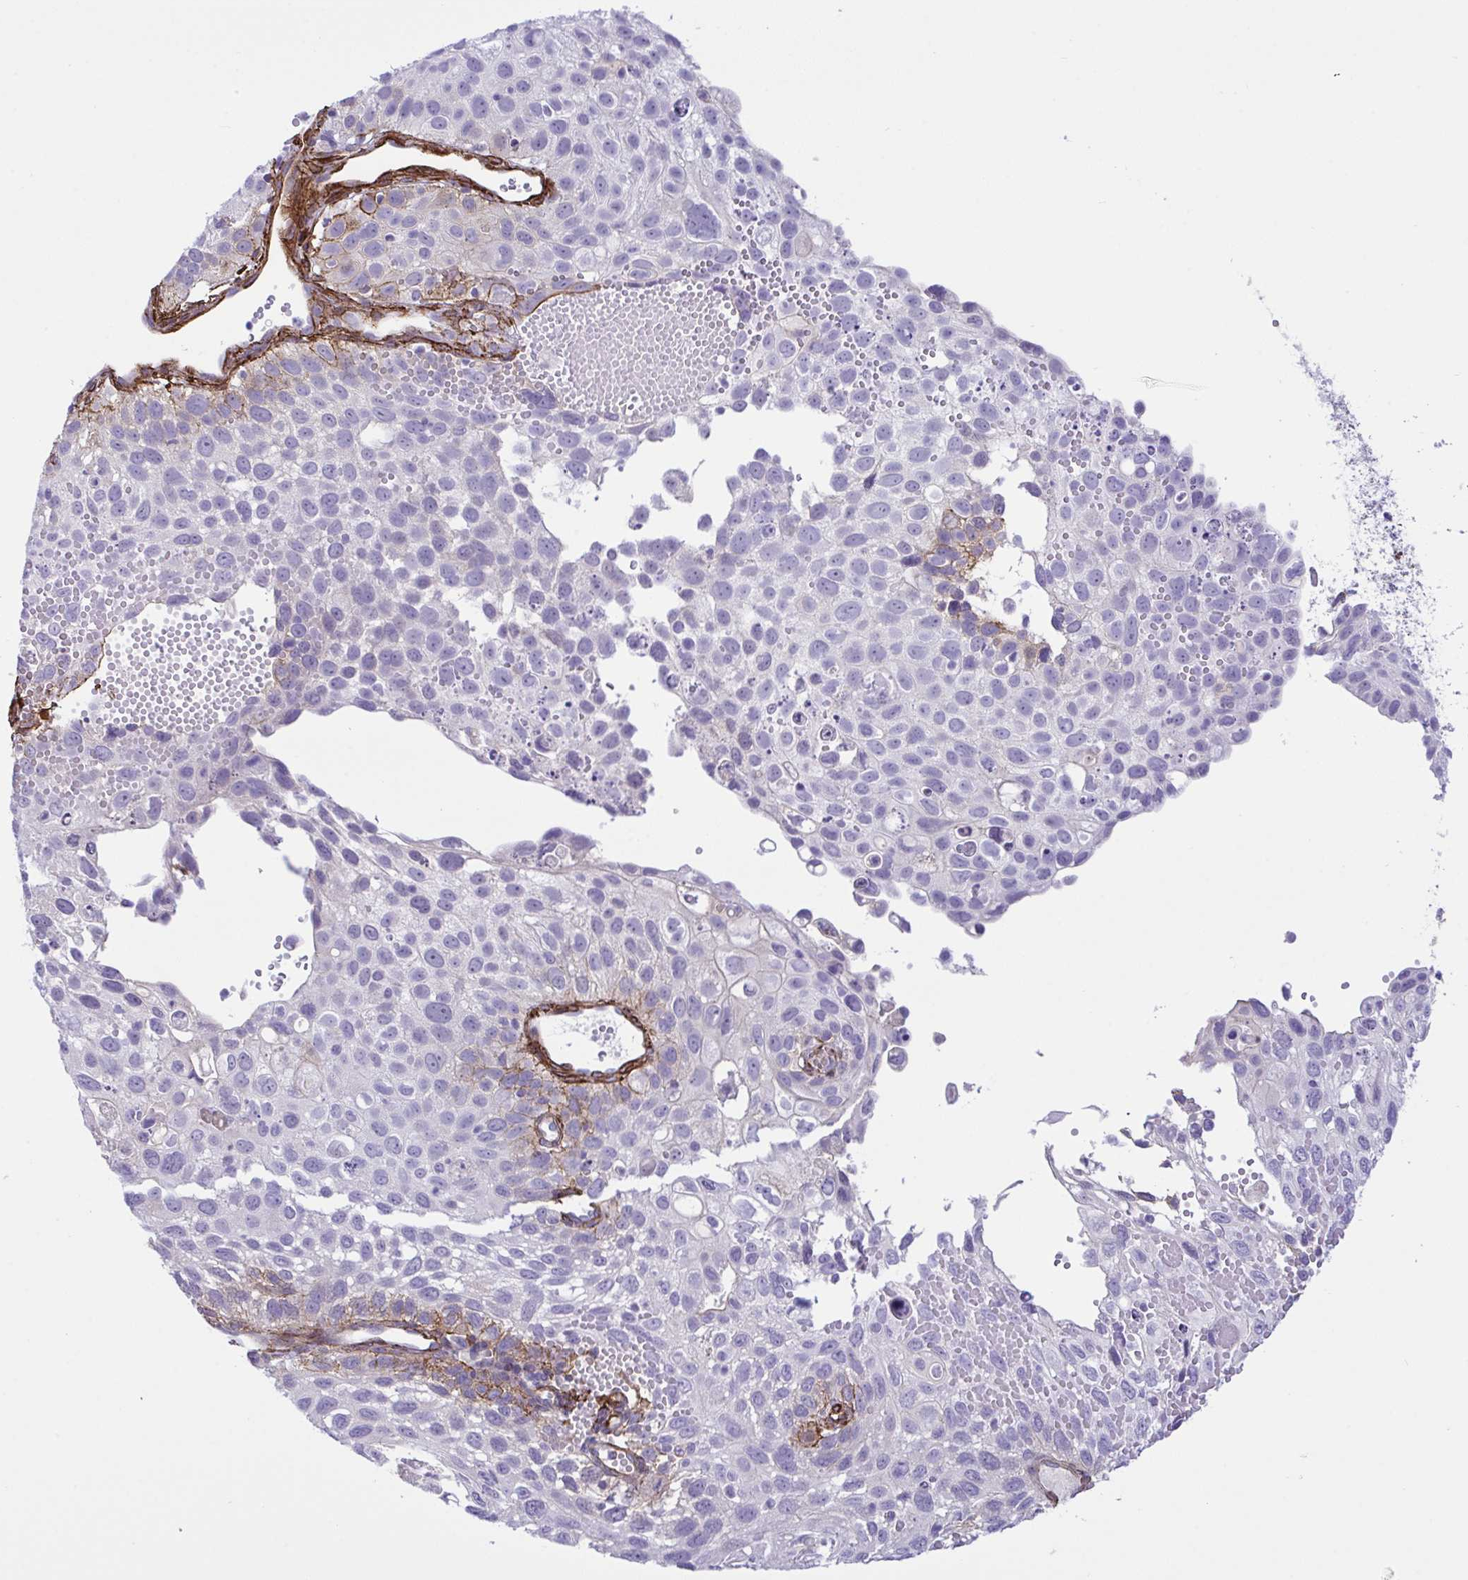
{"staining": {"intensity": "strong", "quantity": "<25%", "location": "cytoplasmic/membranous"}, "tissue": "cervical cancer", "cell_type": "Tumor cells", "image_type": "cancer", "snomed": [{"axis": "morphology", "description": "Squamous cell carcinoma, NOS"}, {"axis": "topography", "description": "Cervix"}], "caption": "An image showing strong cytoplasmic/membranous positivity in about <25% of tumor cells in cervical squamous cell carcinoma, as visualized by brown immunohistochemical staining.", "gene": "SYNPO2L", "patient": {"sex": "female", "age": 70}}